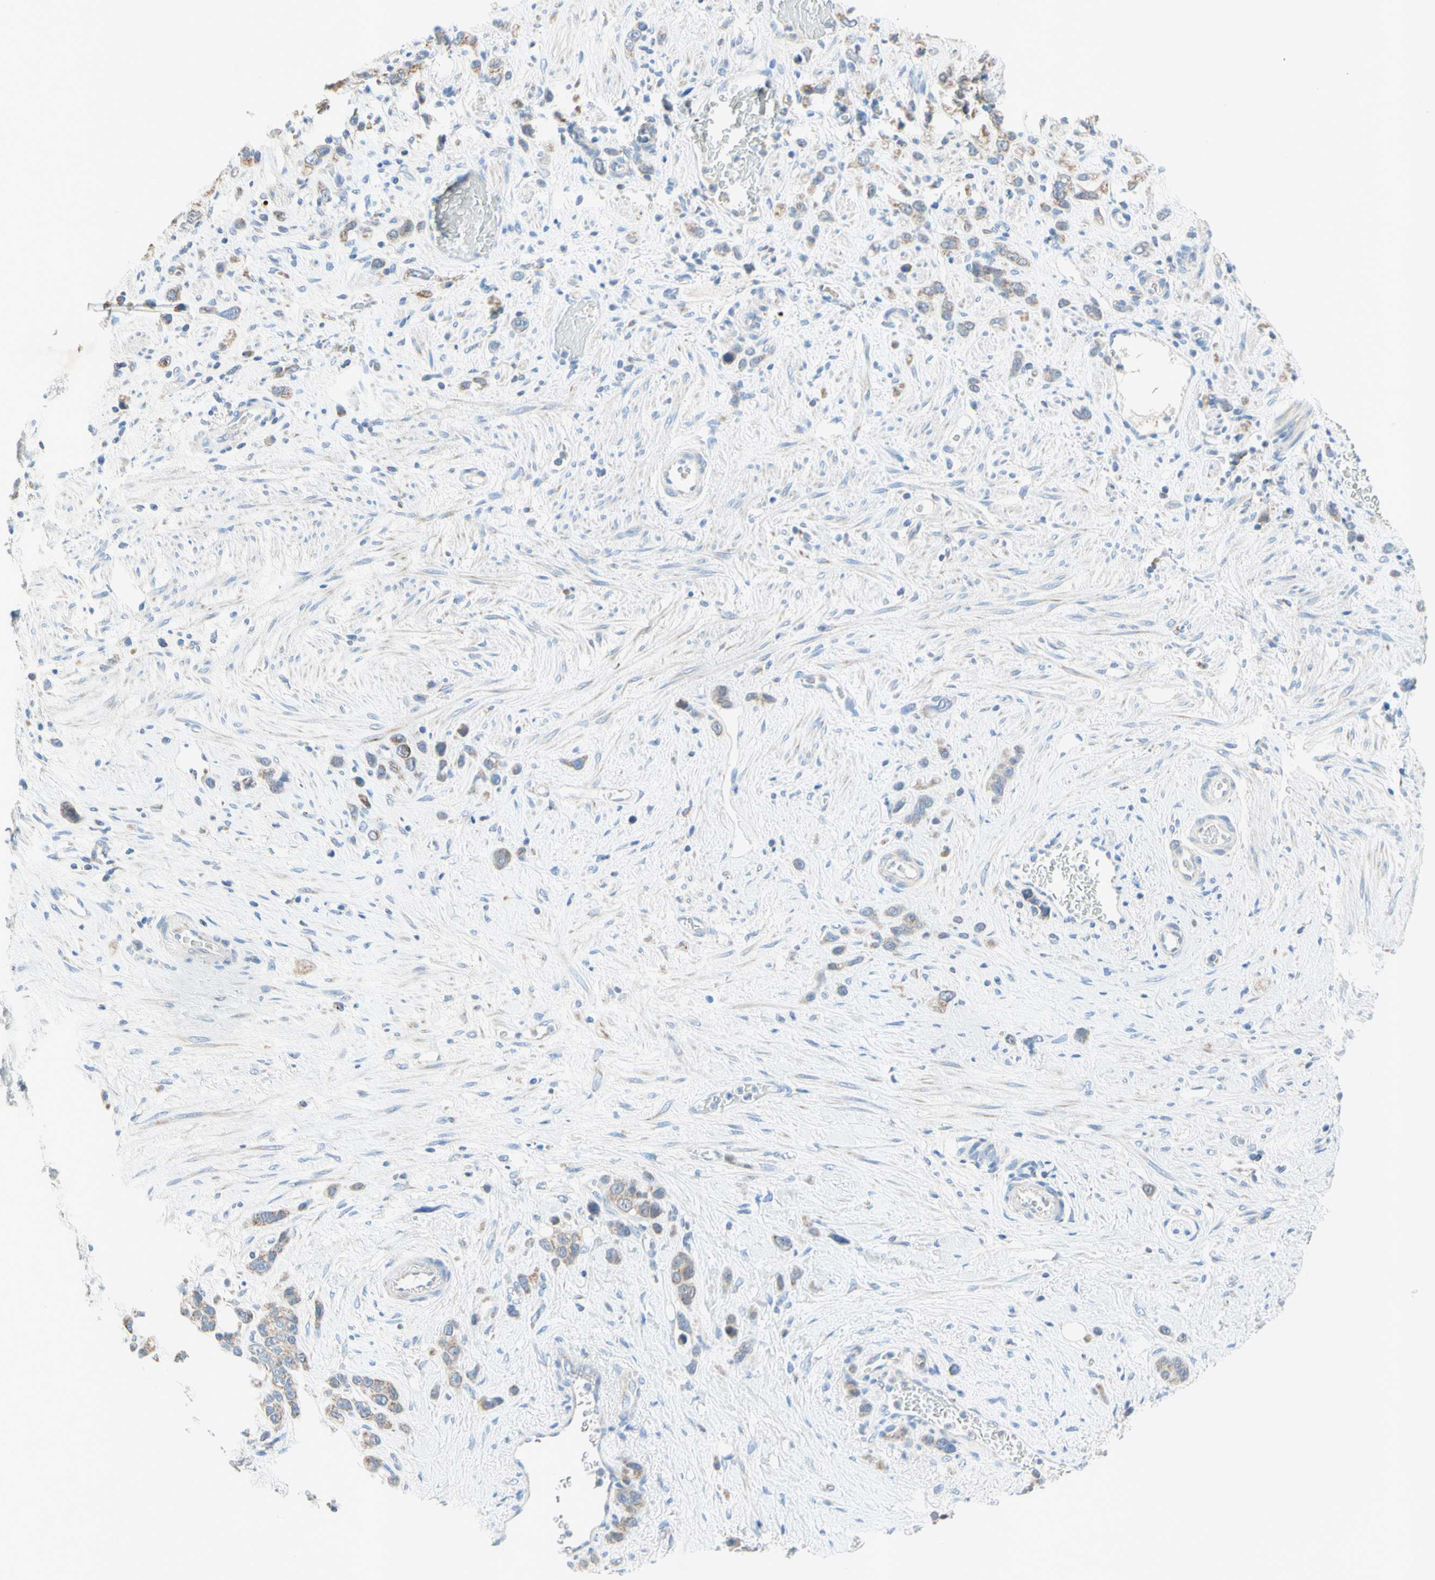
{"staining": {"intensity": "weak", "quantity": ">75%", "location": "cytoplasmic/membranous"}, "tissue": "stomach cancer", "cell_type": "Tumor cells", "image_type": "cancer", "snomed": [{"axis": "morphology", "description": "Adenocarcinoma, NOS"}, {"axis": "morphology", "description": "Adenocarcinoma, High grade"}, {"axis": "topography", "description": "Stomach, upper"}, {"axis": "topography", "description": "Stomach, lower"}], "caption": "Immunohistochemical staining of stomach adenocarcinoma (high-grade) reveals low levels of weak cytoplasmic/membranous positivity in approximately >75% of tumor cells.", "gene": "MFF", "patient": {"sex": "female", "age": 65}}